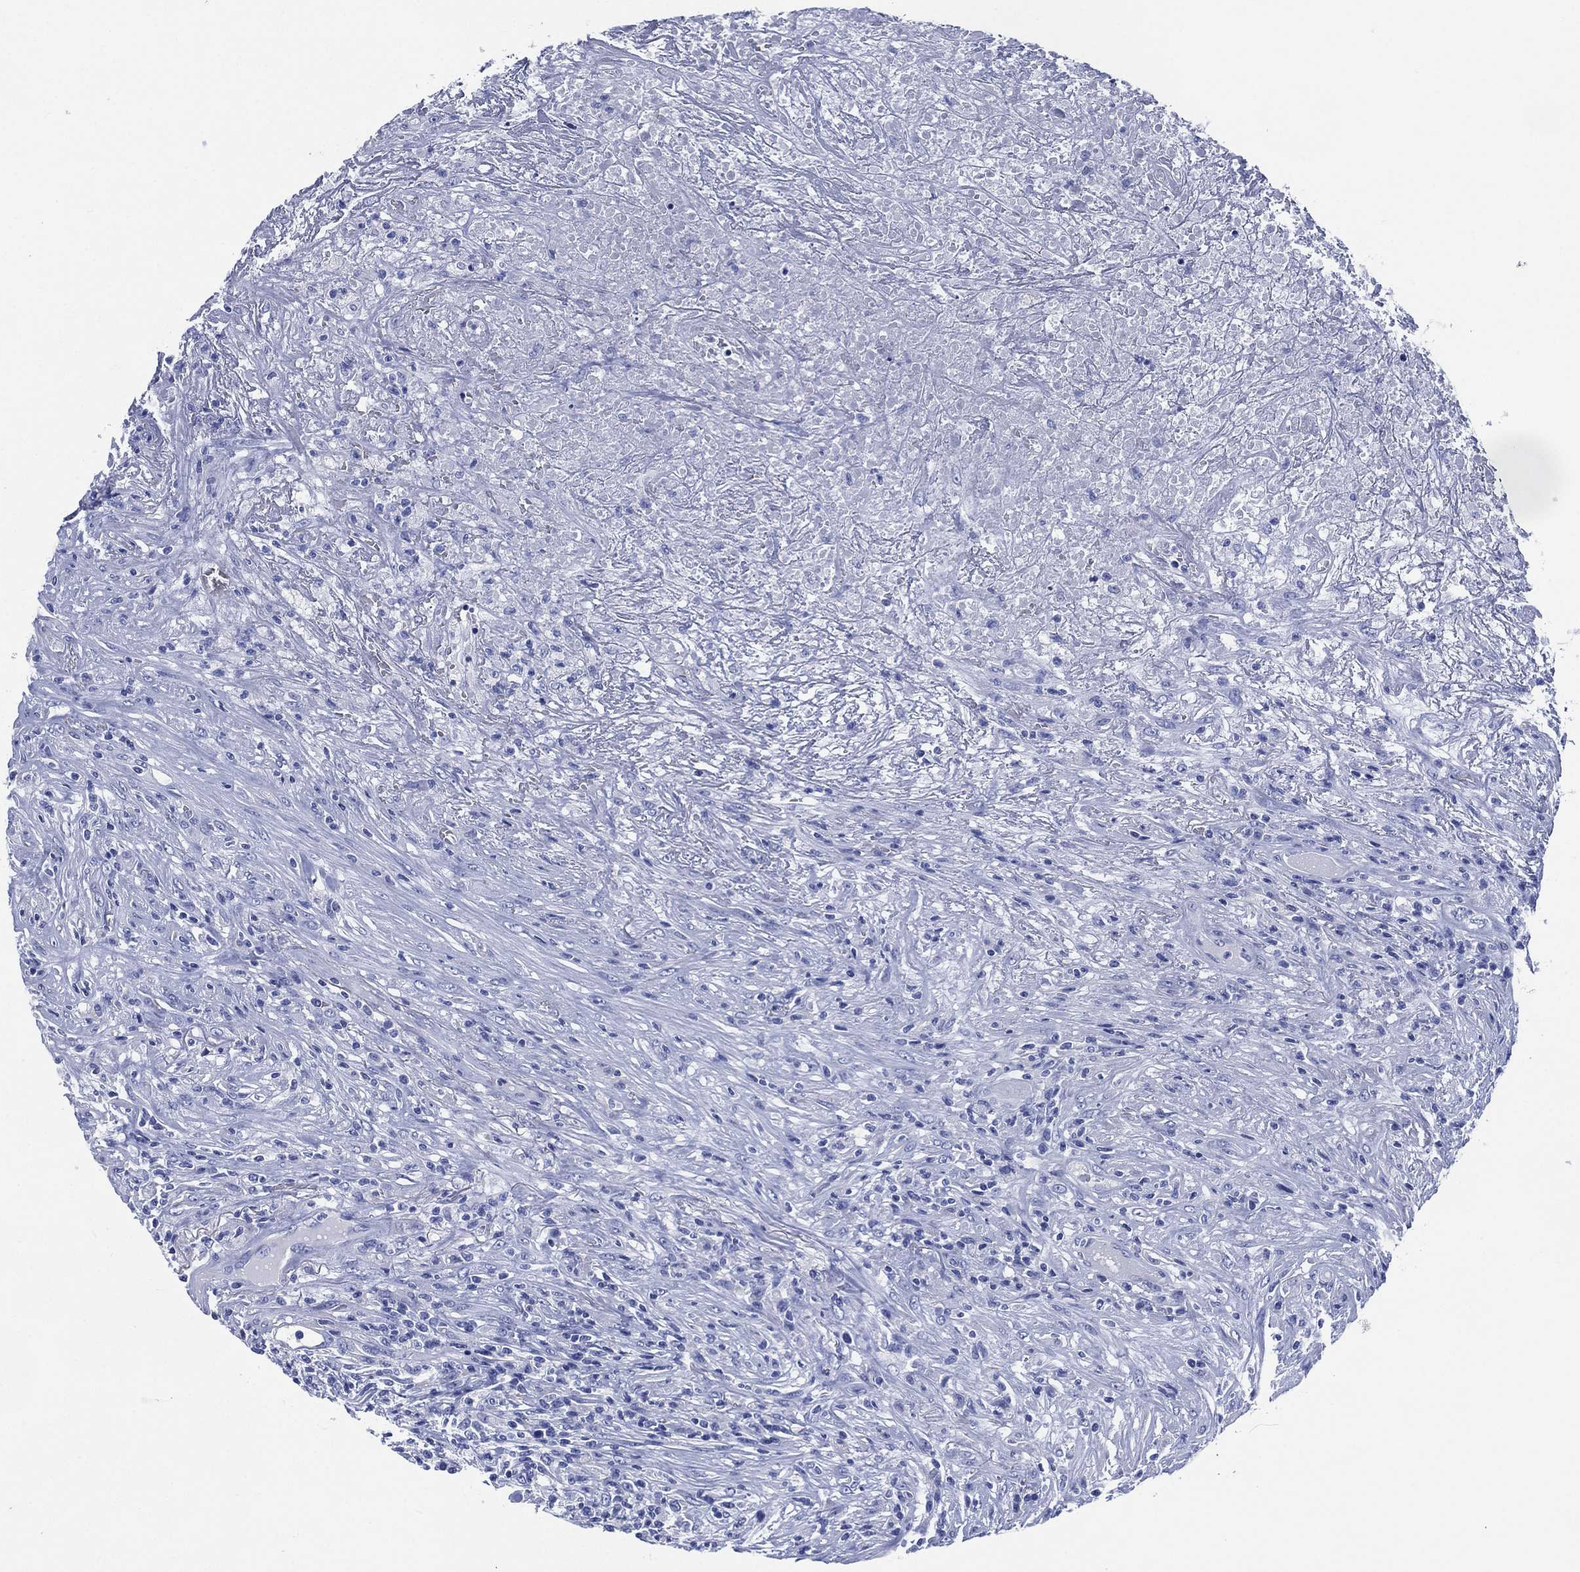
{"staining": {"intensity": "negative", "quantity": "none", "location": "none"}, "tissue": "lymphoma", "cell_type": "Tumor cells", "image_type": "cancer", "snomed": [{"axis": "morphology", "description": "Malignant lymphoma, non-Hodgkin's type, High grade"}, {"axis": "topography", "description": "Lung"}], "caption": "IHC micrograph of neoplastic tissue: human high-grade malignant lymphoma, non-Hodgkin's type stained with DAB shows no significant protein staining in tumor cells. (Immunohistochemistry (ihc), brightfield microscopy, high magnification).", "gene": "SIGLECL1", "patient": {"sex": "male", "age": 79}}